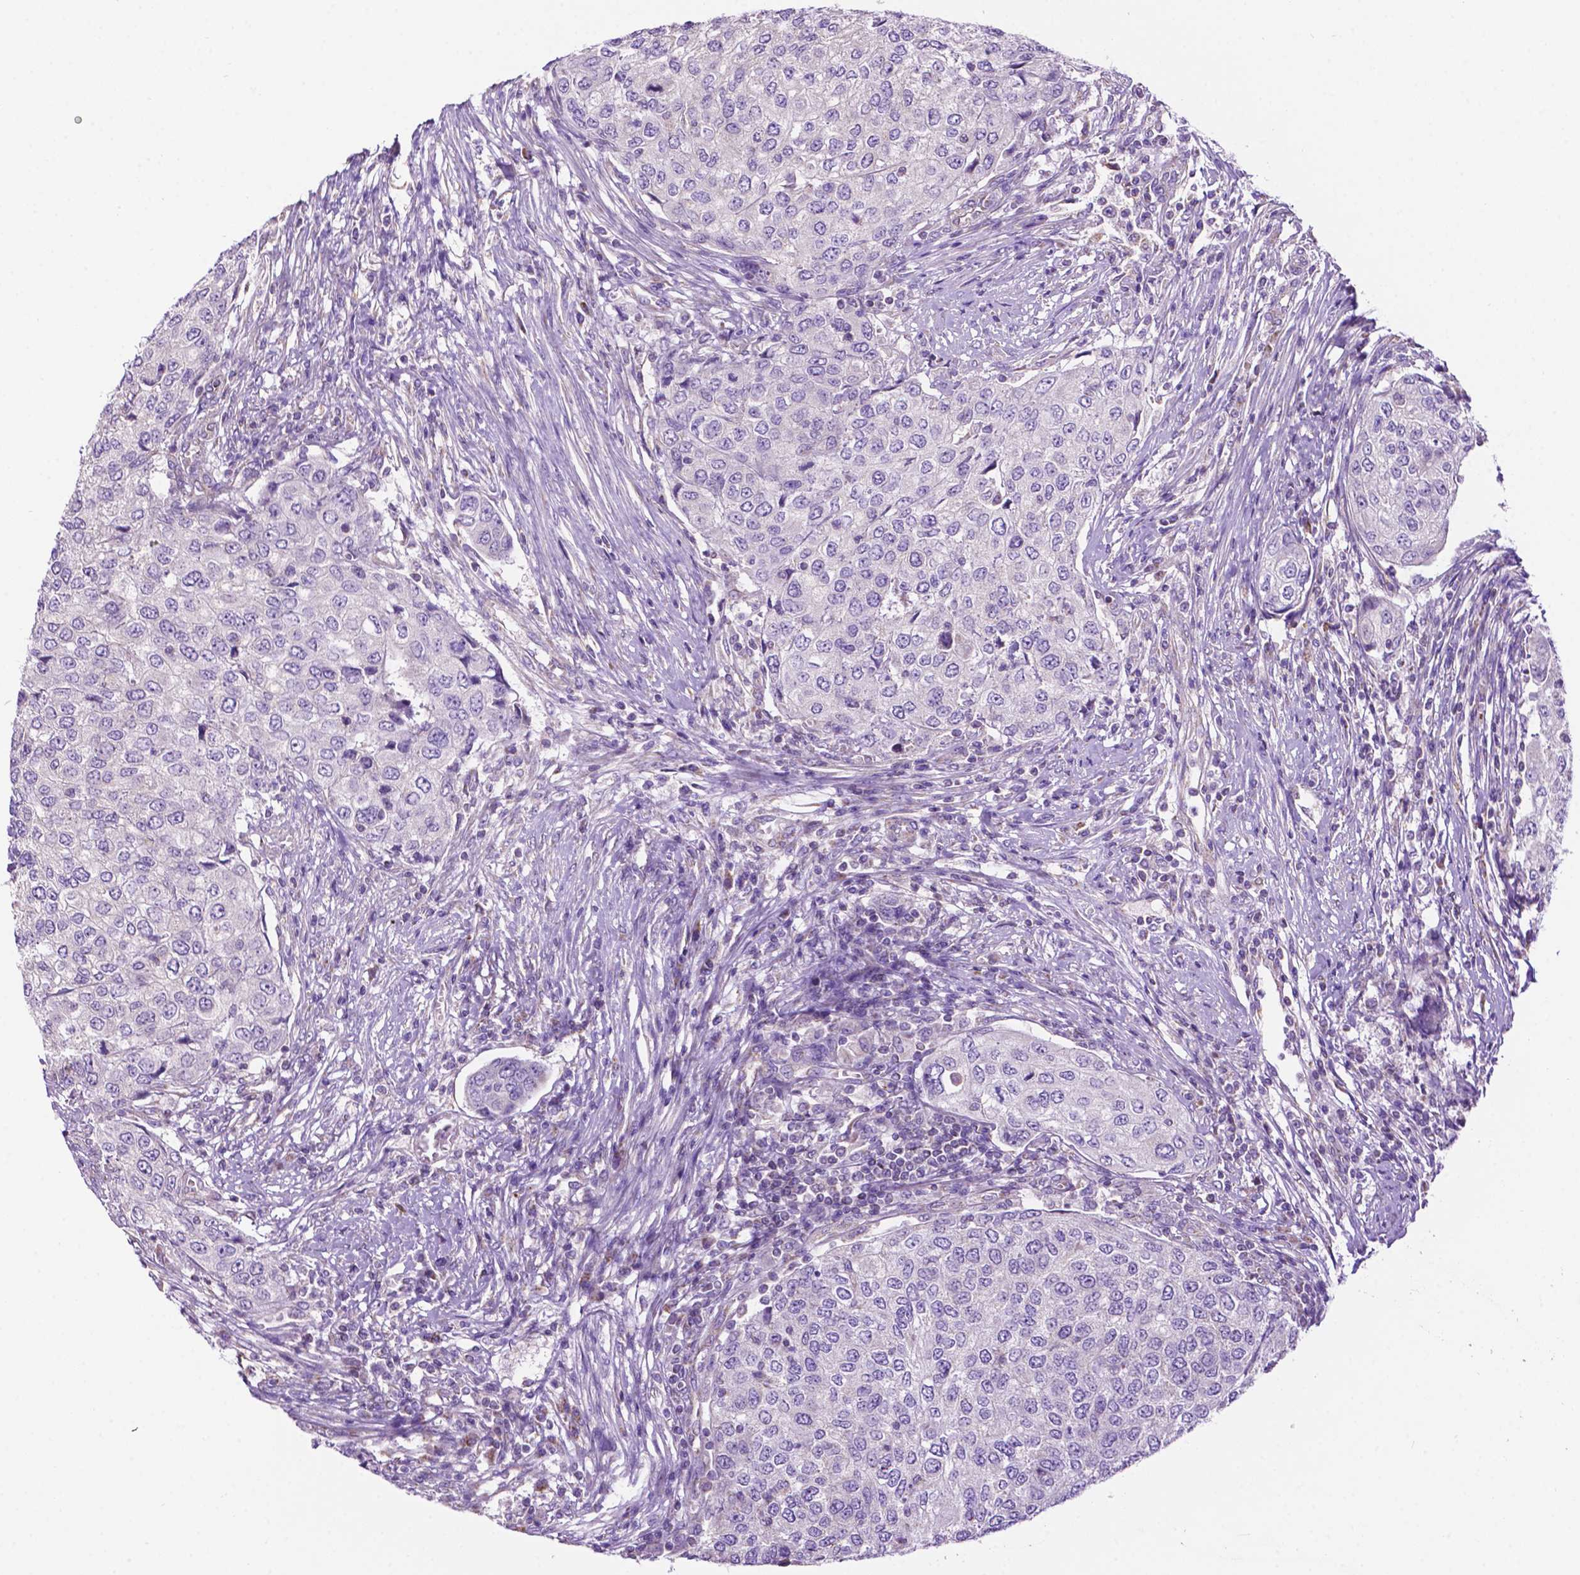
{"staining": {"intensity": "negative", "quantity": "none", "location": "none"}, "tissue": "urothelial cancer", "cell_type": "Tumor cells", "image_type": "cancer", "snomed": [{"axis": "morphology", "description": "Urothelial carcinoma, High grade"}, {"axis": "topography", "description": "Urinary bladder"}], "caption": "The immunohistochemistry (IHC) photomicrograph has no significant expression in tumor cells of high-grade urothelial carcinoma tissue.", "gene": "PHYHIP", "patient": {"sex": "female", "age": 78}}